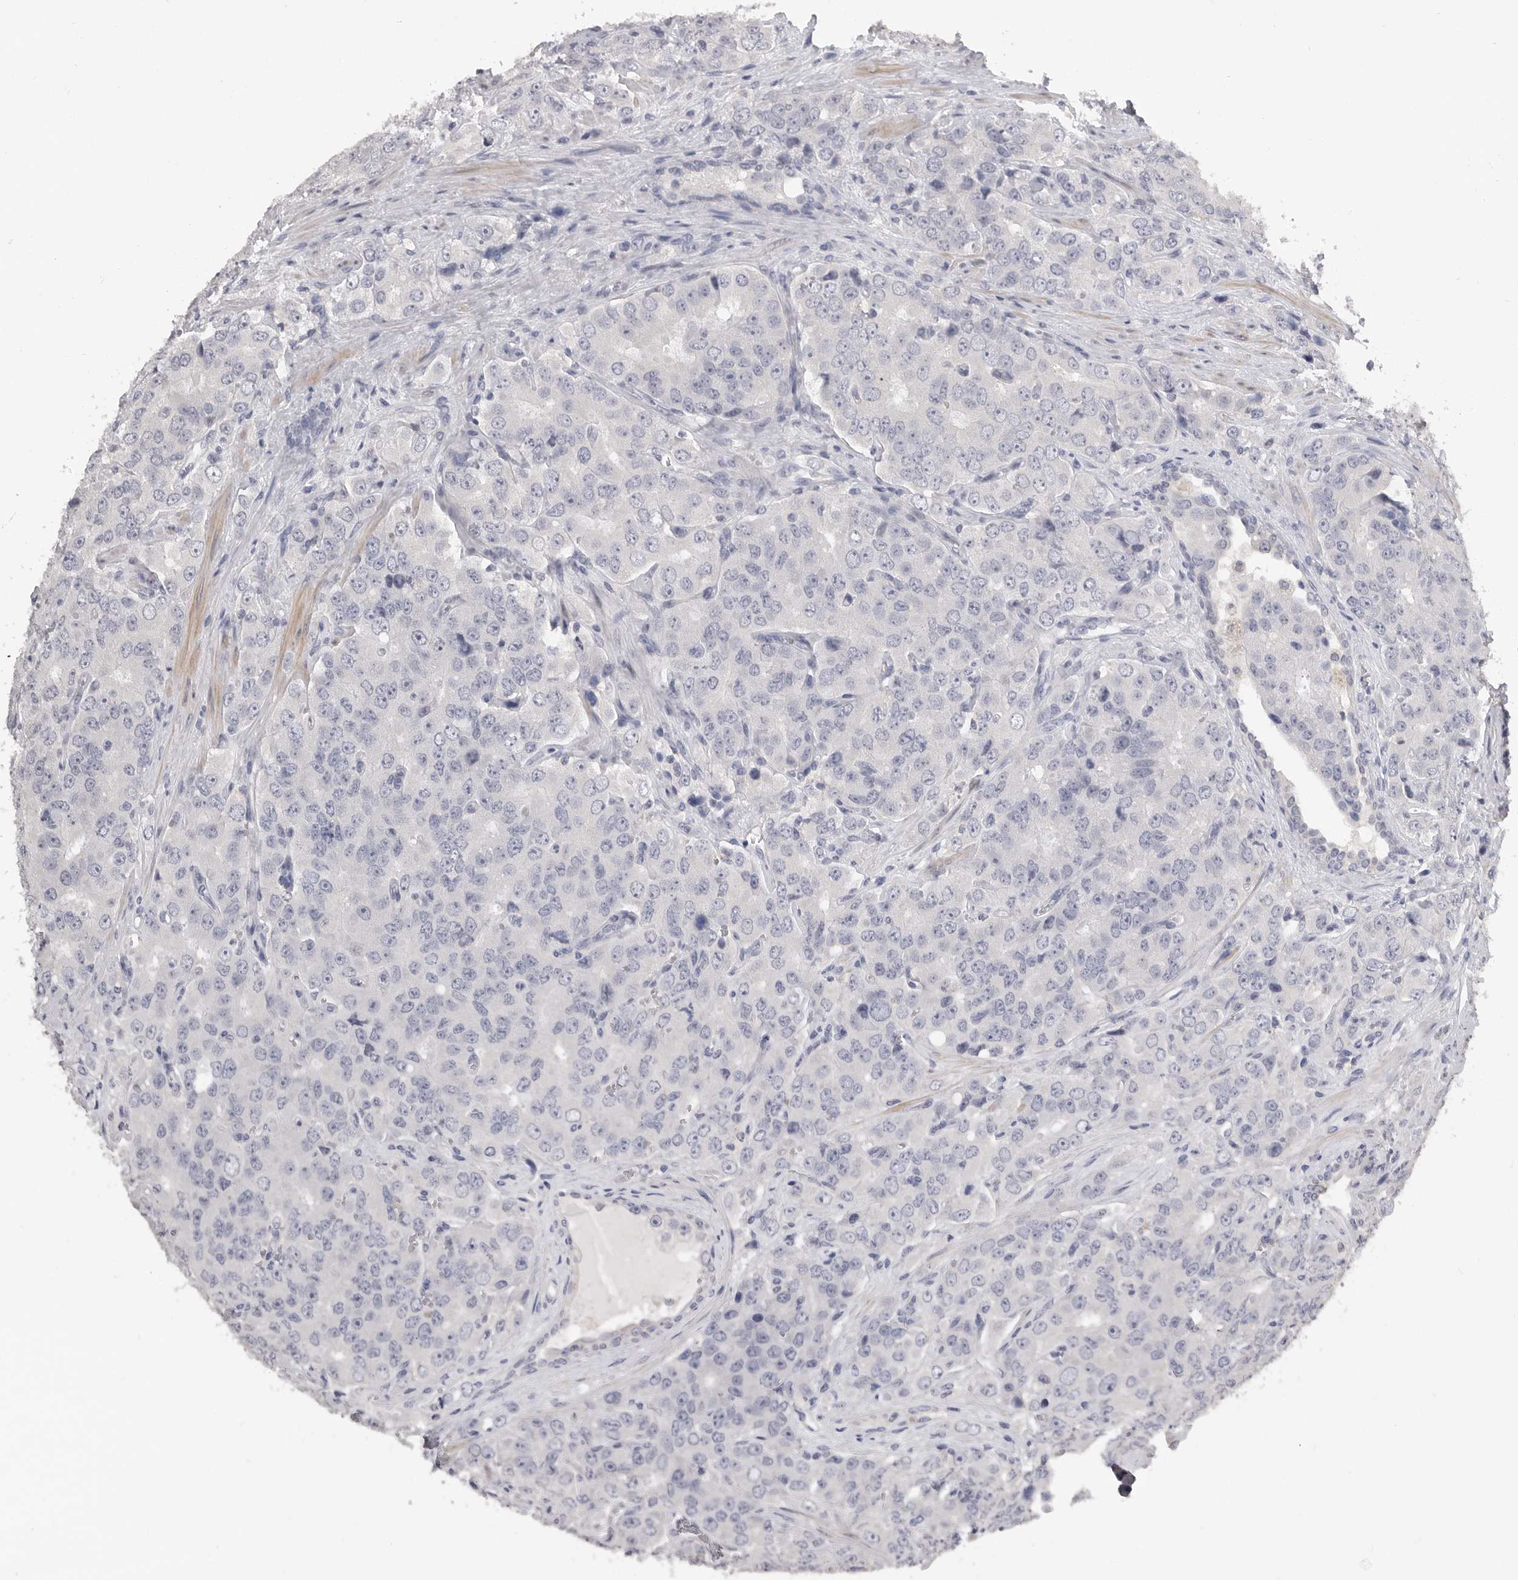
{"staining": {"intensity": "negative", "quantity": "none", "location": "none"}, "tissue": "prostate cancer", "cell_type": "Tumor cells", "image_type": "cancer", "snomed": [{"axis": "morphology", "description": "Adenocarcinoma, High grade"}, {"axis": "topography", "description": "Prostate"}], "caption": "Adenocarcinoma (high-grade) (prostate) was stained to show a protein in brown. There is no significant positivity in tumor cells. Brightfield microscopy of immunohistochemistry (IHC) stained with DAB (brown) and hematoxylin (blue), captured at high magnification.", "gene": "PLEKHF1", "patient": {"sex": "male", "age": 58}}